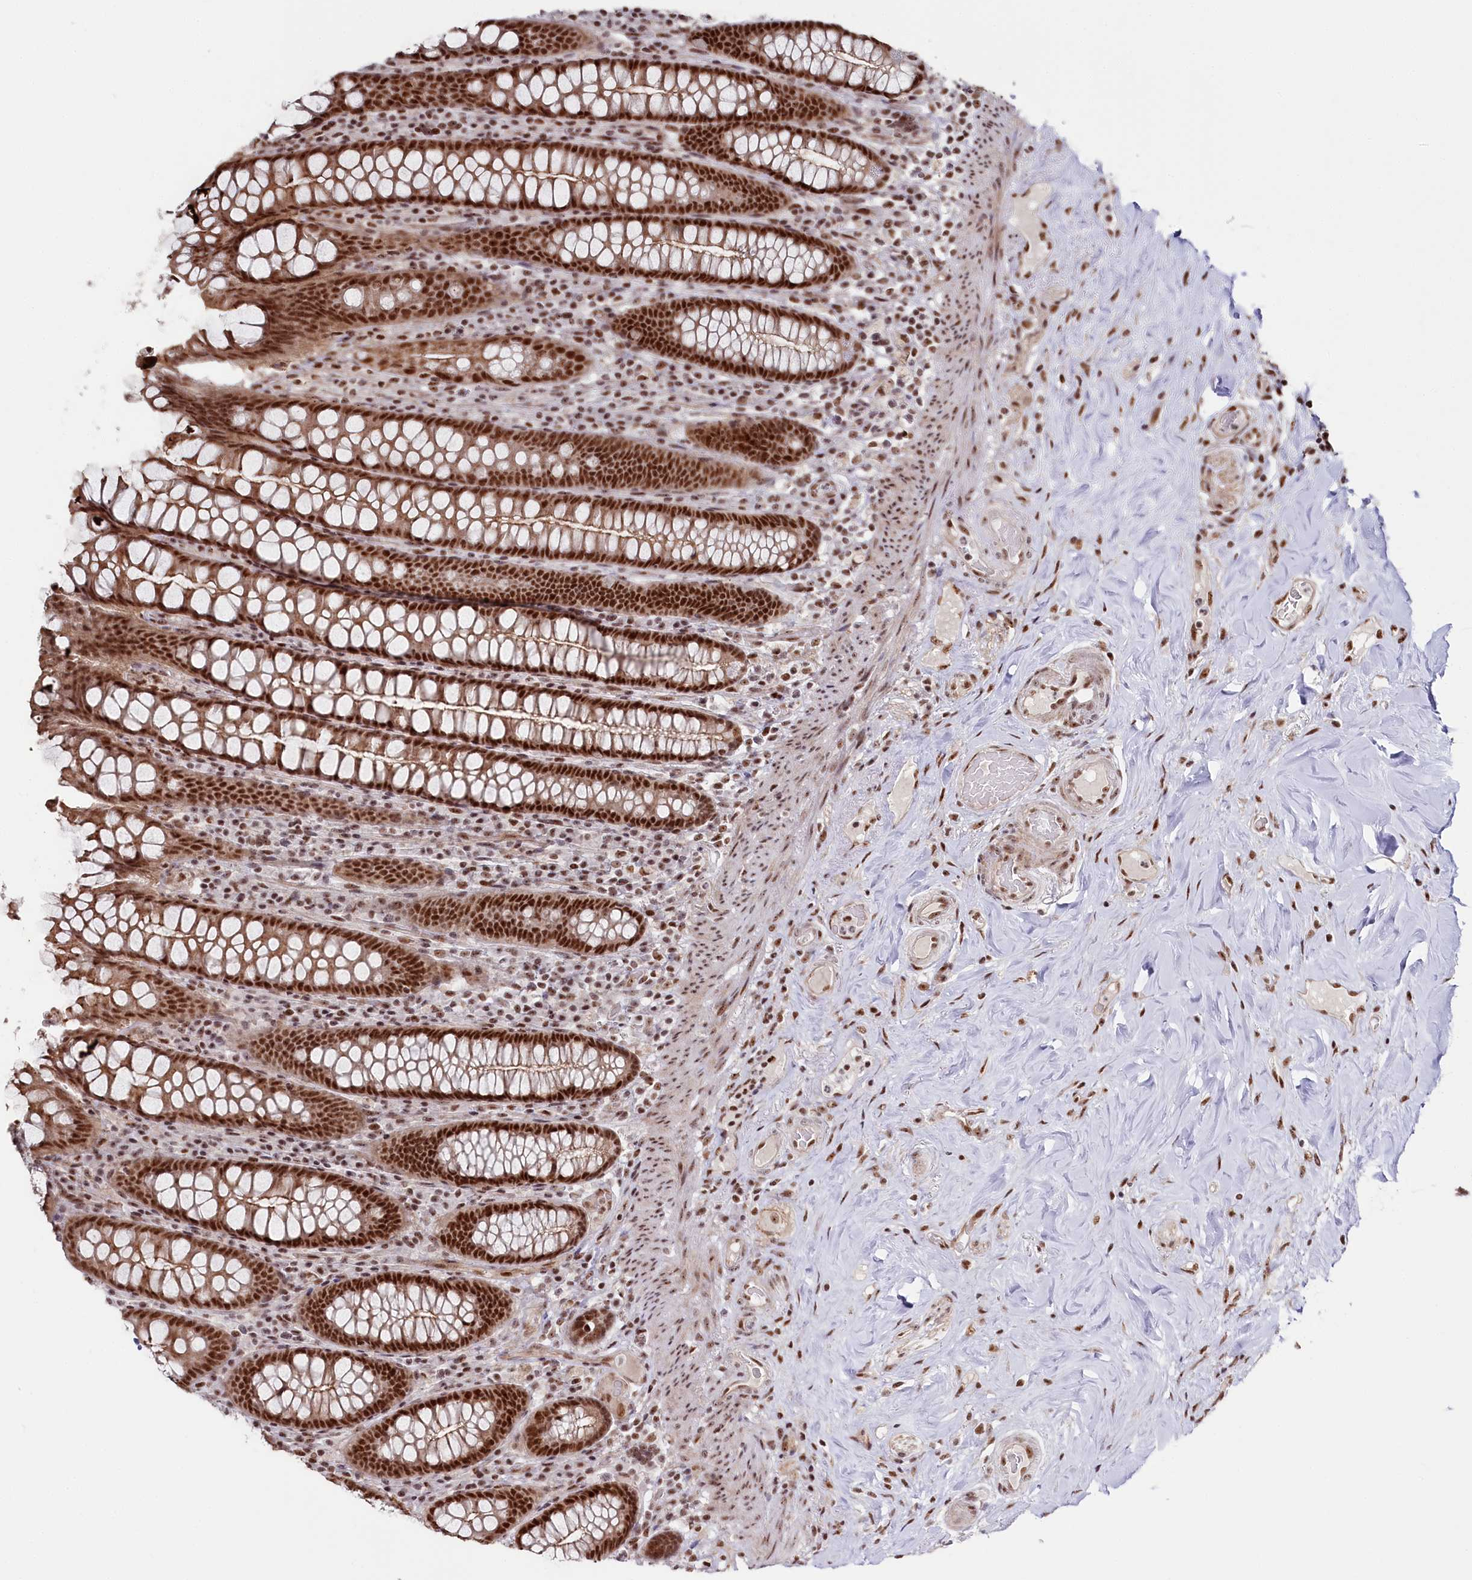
{"staining": {"intensity": "moderate", "quantity": ">75%", "location": "nuclear"}, "tissue": "colon", "cell_type": "Endothelial cells", "image_type": "normal", "snomed": [{"axis": "morphology", "description": "Normal tissue, NOS"}, {"axis": "topography", "description": "Colon"}], "caption": "Protein staining by immunohistochemistry displays moderate nuclear positivity in approximately >75% of endothelial cells in benign colon.", "gene": "POLR2H", "patient": {"sex": "female", "age": 79}}